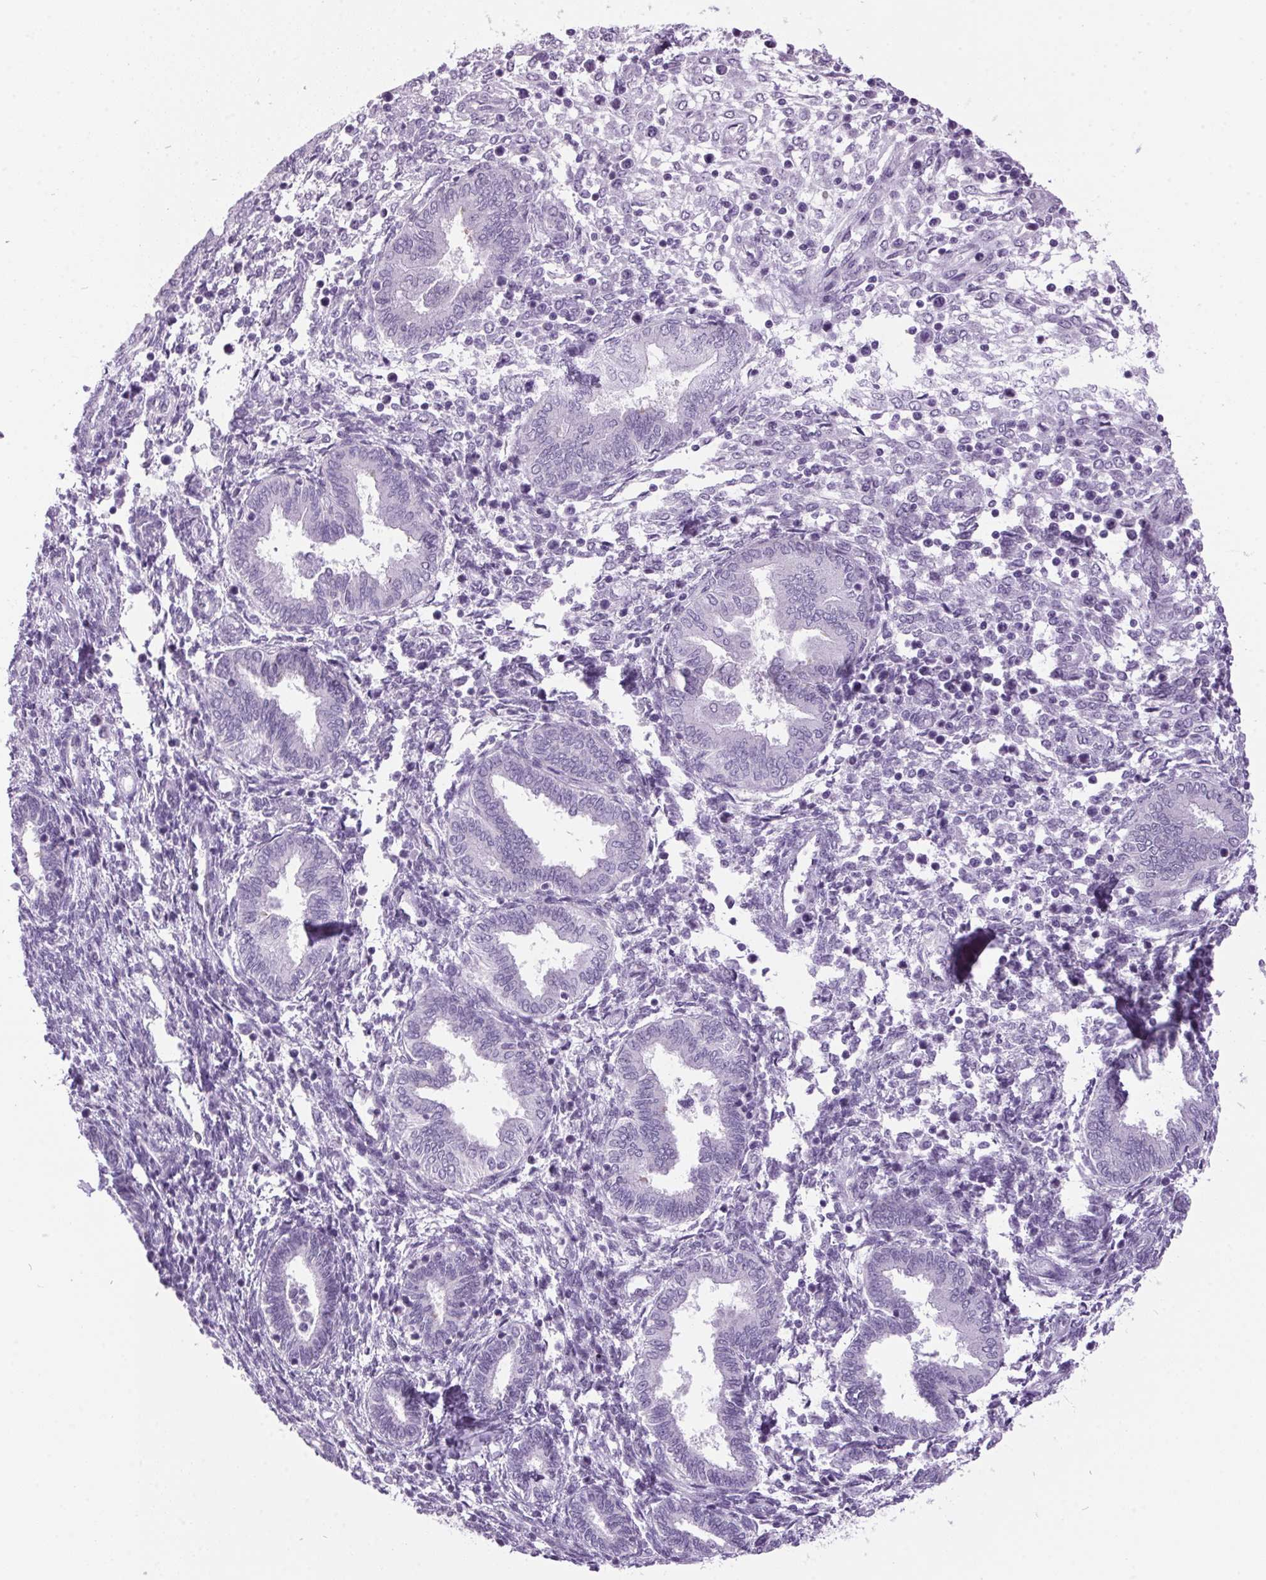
{"staining": {"intensity": "negative", "quantity": "none", "location": "none"}, "tissue": "endometrium", "cell_type": "Cells in endometrial stroma", "image_type": "normal", "snomed": [{"axis": "morphology", "description": "Normal tissue, NOS"}, {"axis": "topography", "description": "Endometrium"}], "caption": "DAB (3,3'-diaminobenzidine) immunohistochemical staining of benign human endometrium displays no significant staining in cells in endometrial stroma.", "gene": "ODAD2", "patient": {"sex": "female", "age": 42}}